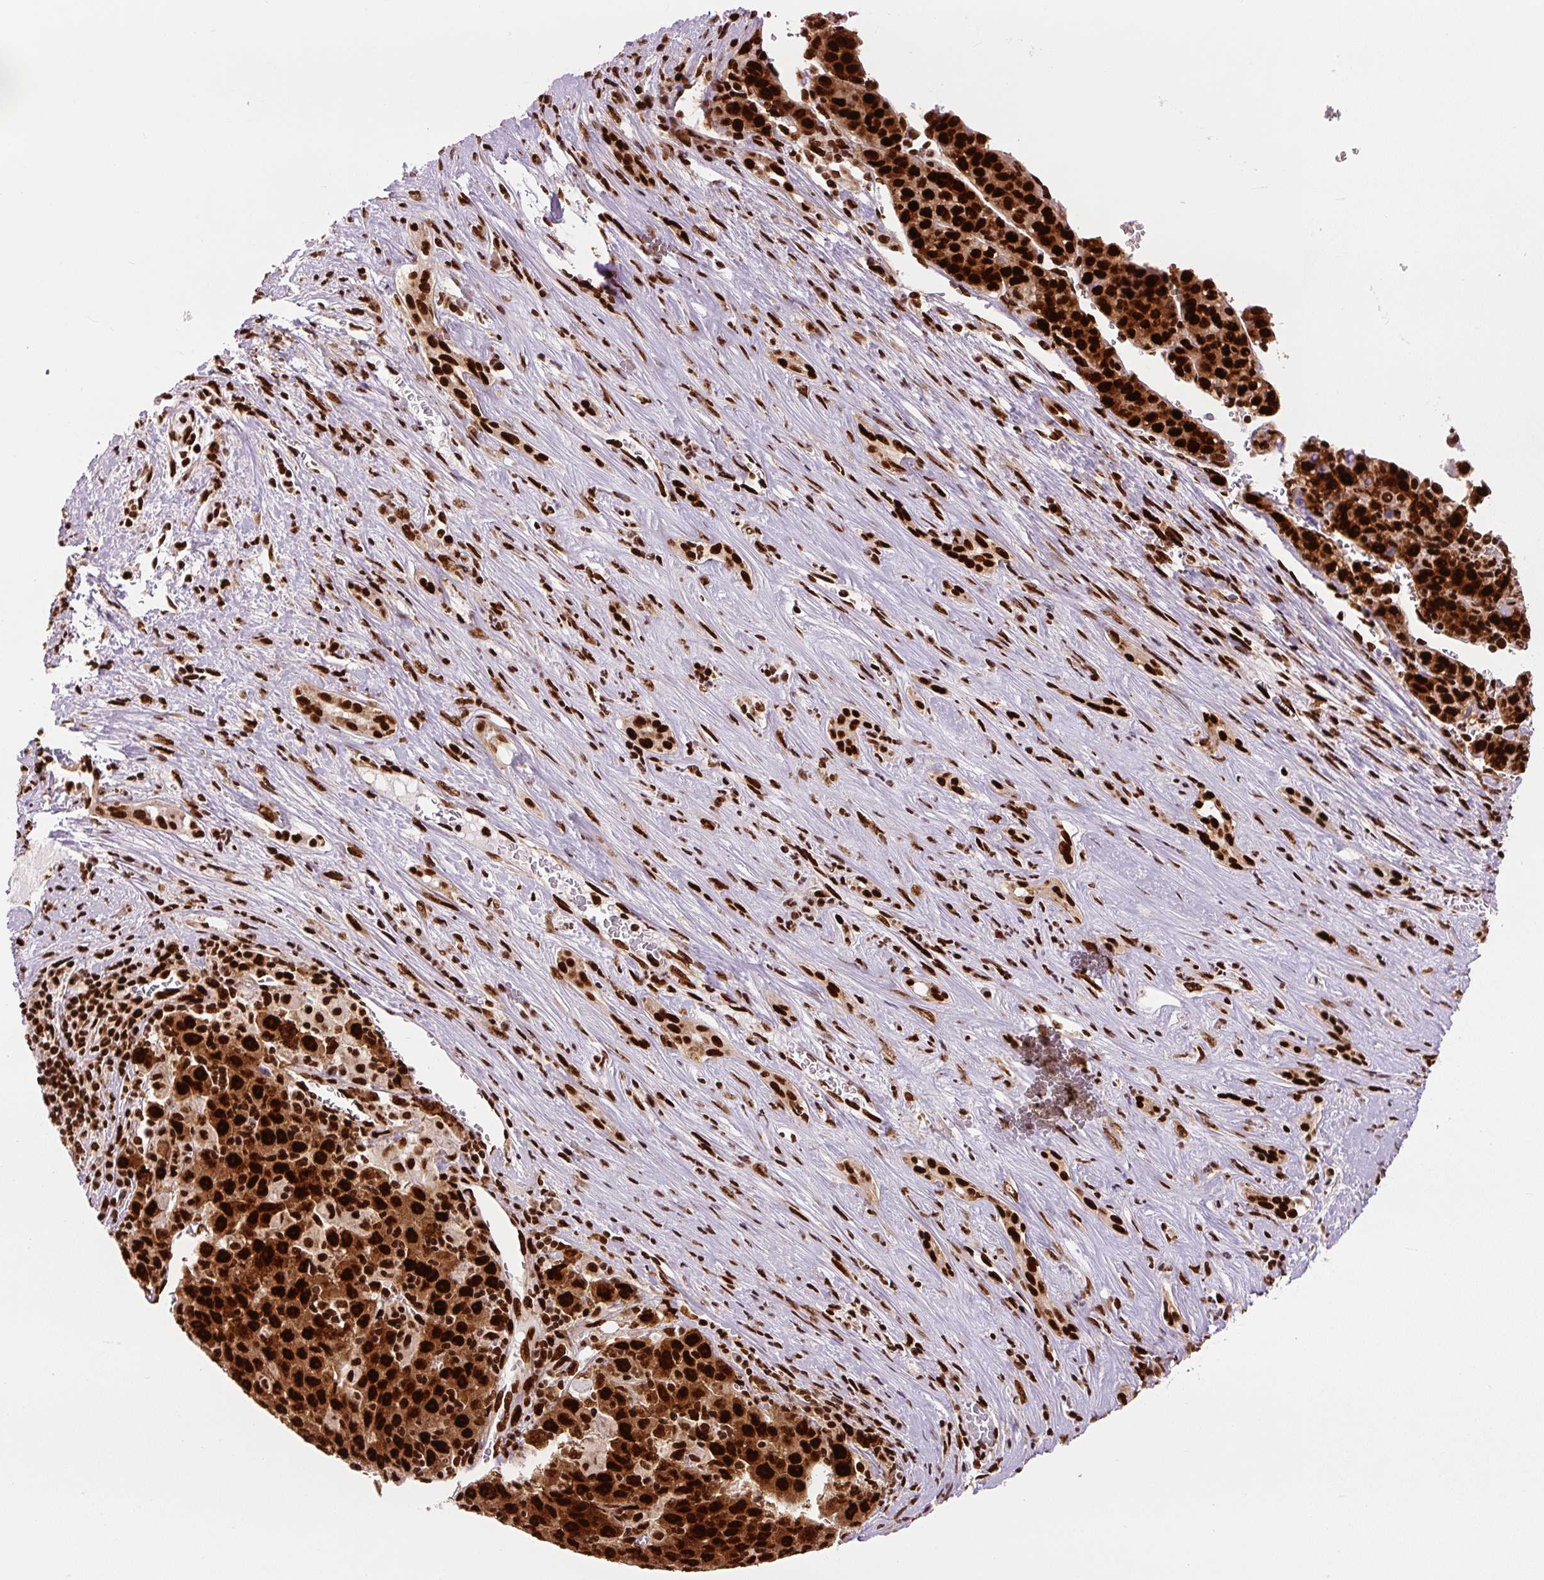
{"staining": {"intensity": "strong", "quantity": ">75%", "location": "nuclear"}, "tissue": "liver cancer", "cell_type": "Tumor cells", "image_type": "cancer", "snomed": [{"axis": "morphology", "description": "Carcinoma, Hepatocellular, NOS"}, {"axis": "topography", "description": "Liver"}], "caption": "Immunohistochemistry (IHC) (DAB (3,3'-diaminobenzidine)) staining of human liver hepatocellular carcinoma exhibits strong nuclear protein expression in about >75% of tumor cells.", "gene": "FUS", "patient": {"sex": "female", "age": 53}}